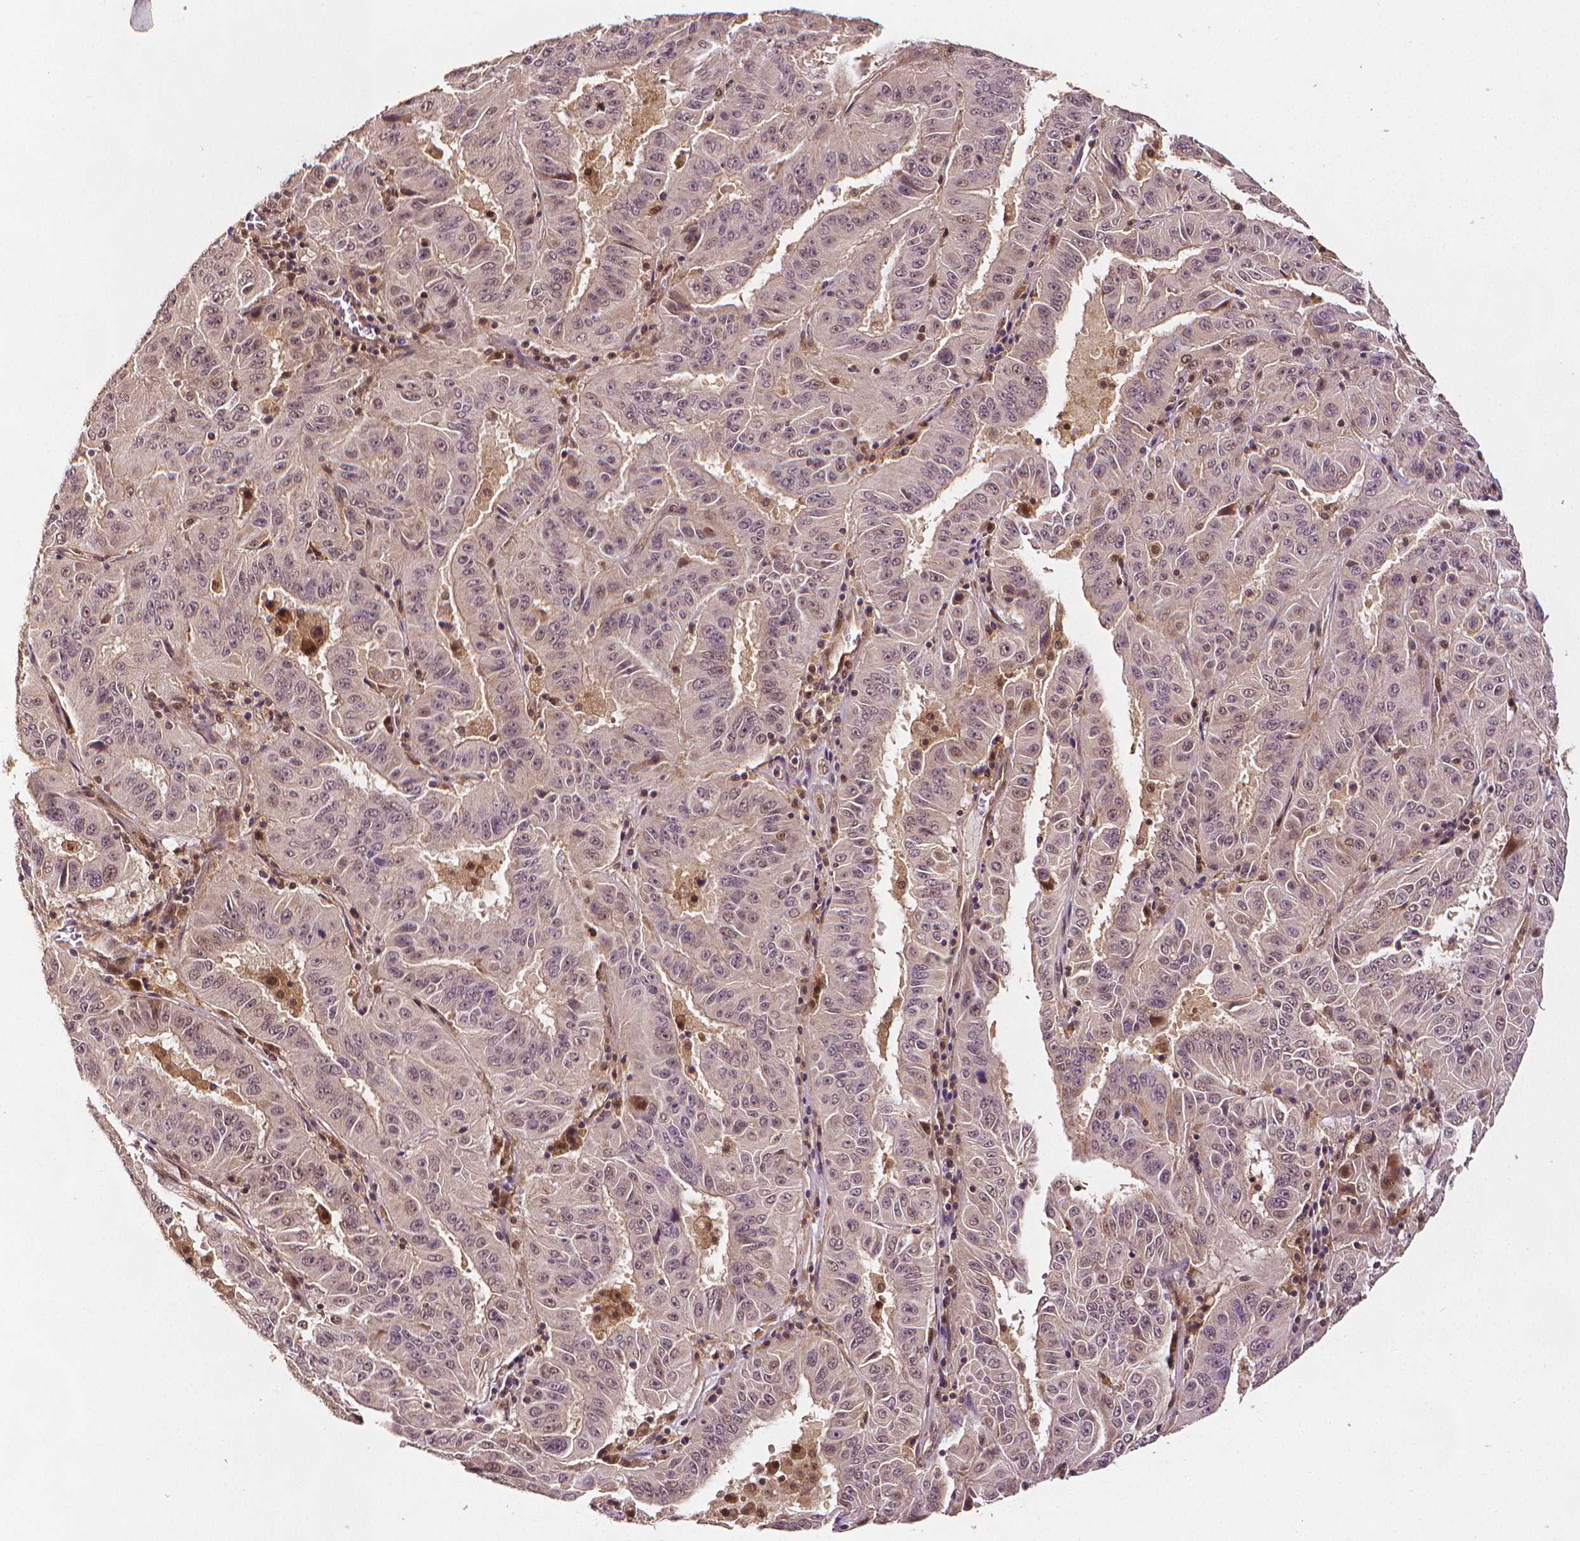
{"staining": {"intensity": "negative", "quantity": "none", "location": "none"}, "tissue": "pancreatic cancer", "cell_type": "Tumor cells", "image_type": "cancer", "snomed": [{"axis": "morphology", "description": "Adenocarcinoma, NOS"}, {"axis": "topography", "description": "Pancreas"}], "caption": "Human pancreatic adenocarcinoma stained for a protein using immunohistochemistry (IHC) reveals no staining in tumor cells.", "gene": "STAT3", "patient": {"sex": "male", "age": 63}}